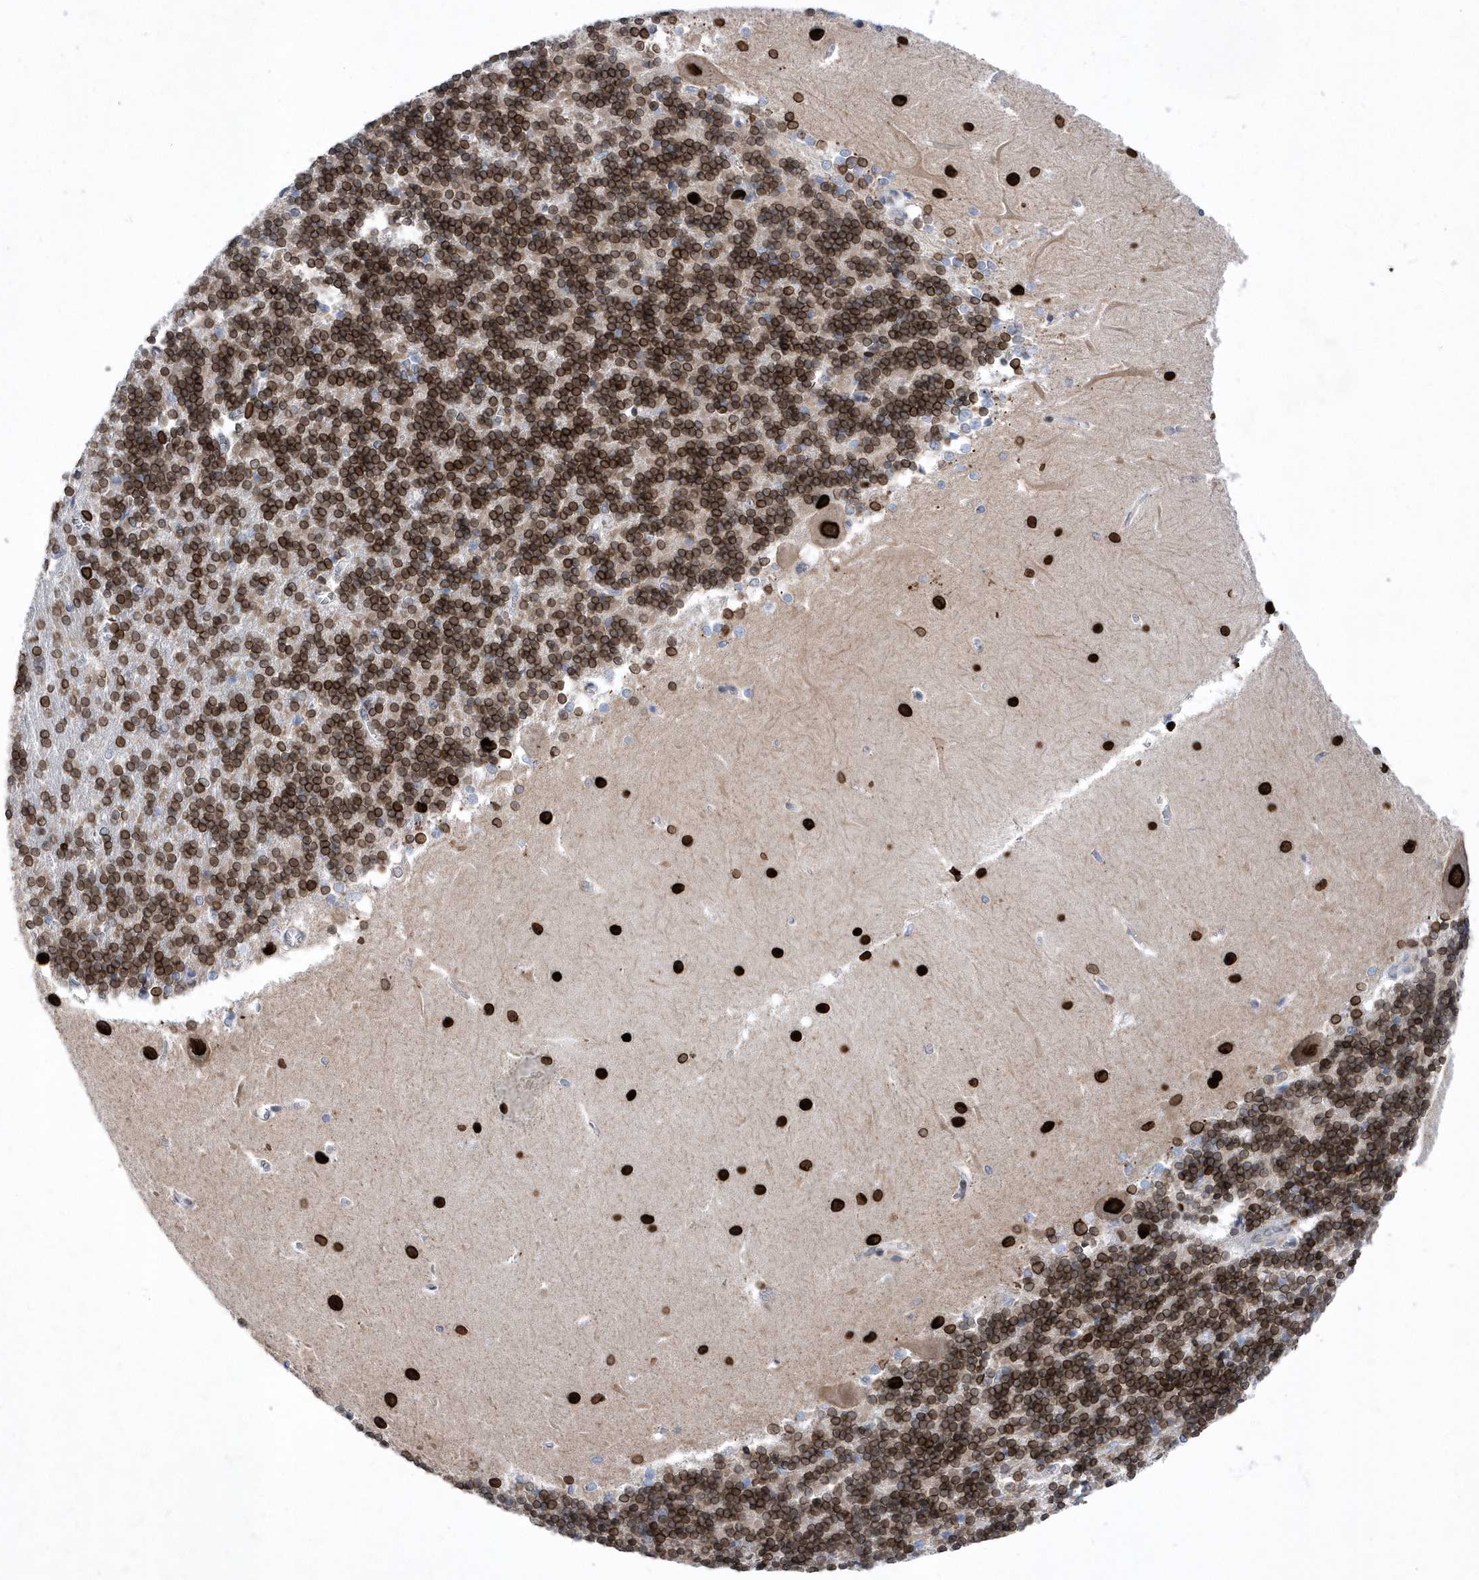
{"staining": {"intensity": "strong", "quantity": "25%-75%", "location": "nuclear"}, "tissue": "cerebellum", "cell_type": "Cells in granular layer", "image_type": "normal", "snomed": [{"axis": "morphology", "description": "Normal tissue, NOS"}, {"axis": "topography", "description": "Cerebellum"}], "caption": "A high amount of strong nuclear positivity is present in about 25%-75% of cells in granular layer in normal cerebellum. (Brightfield microscopy of DAB IHC at high magnification).", "gene": "ZNF875", "patient": {"sex": "male", "age": 37}}